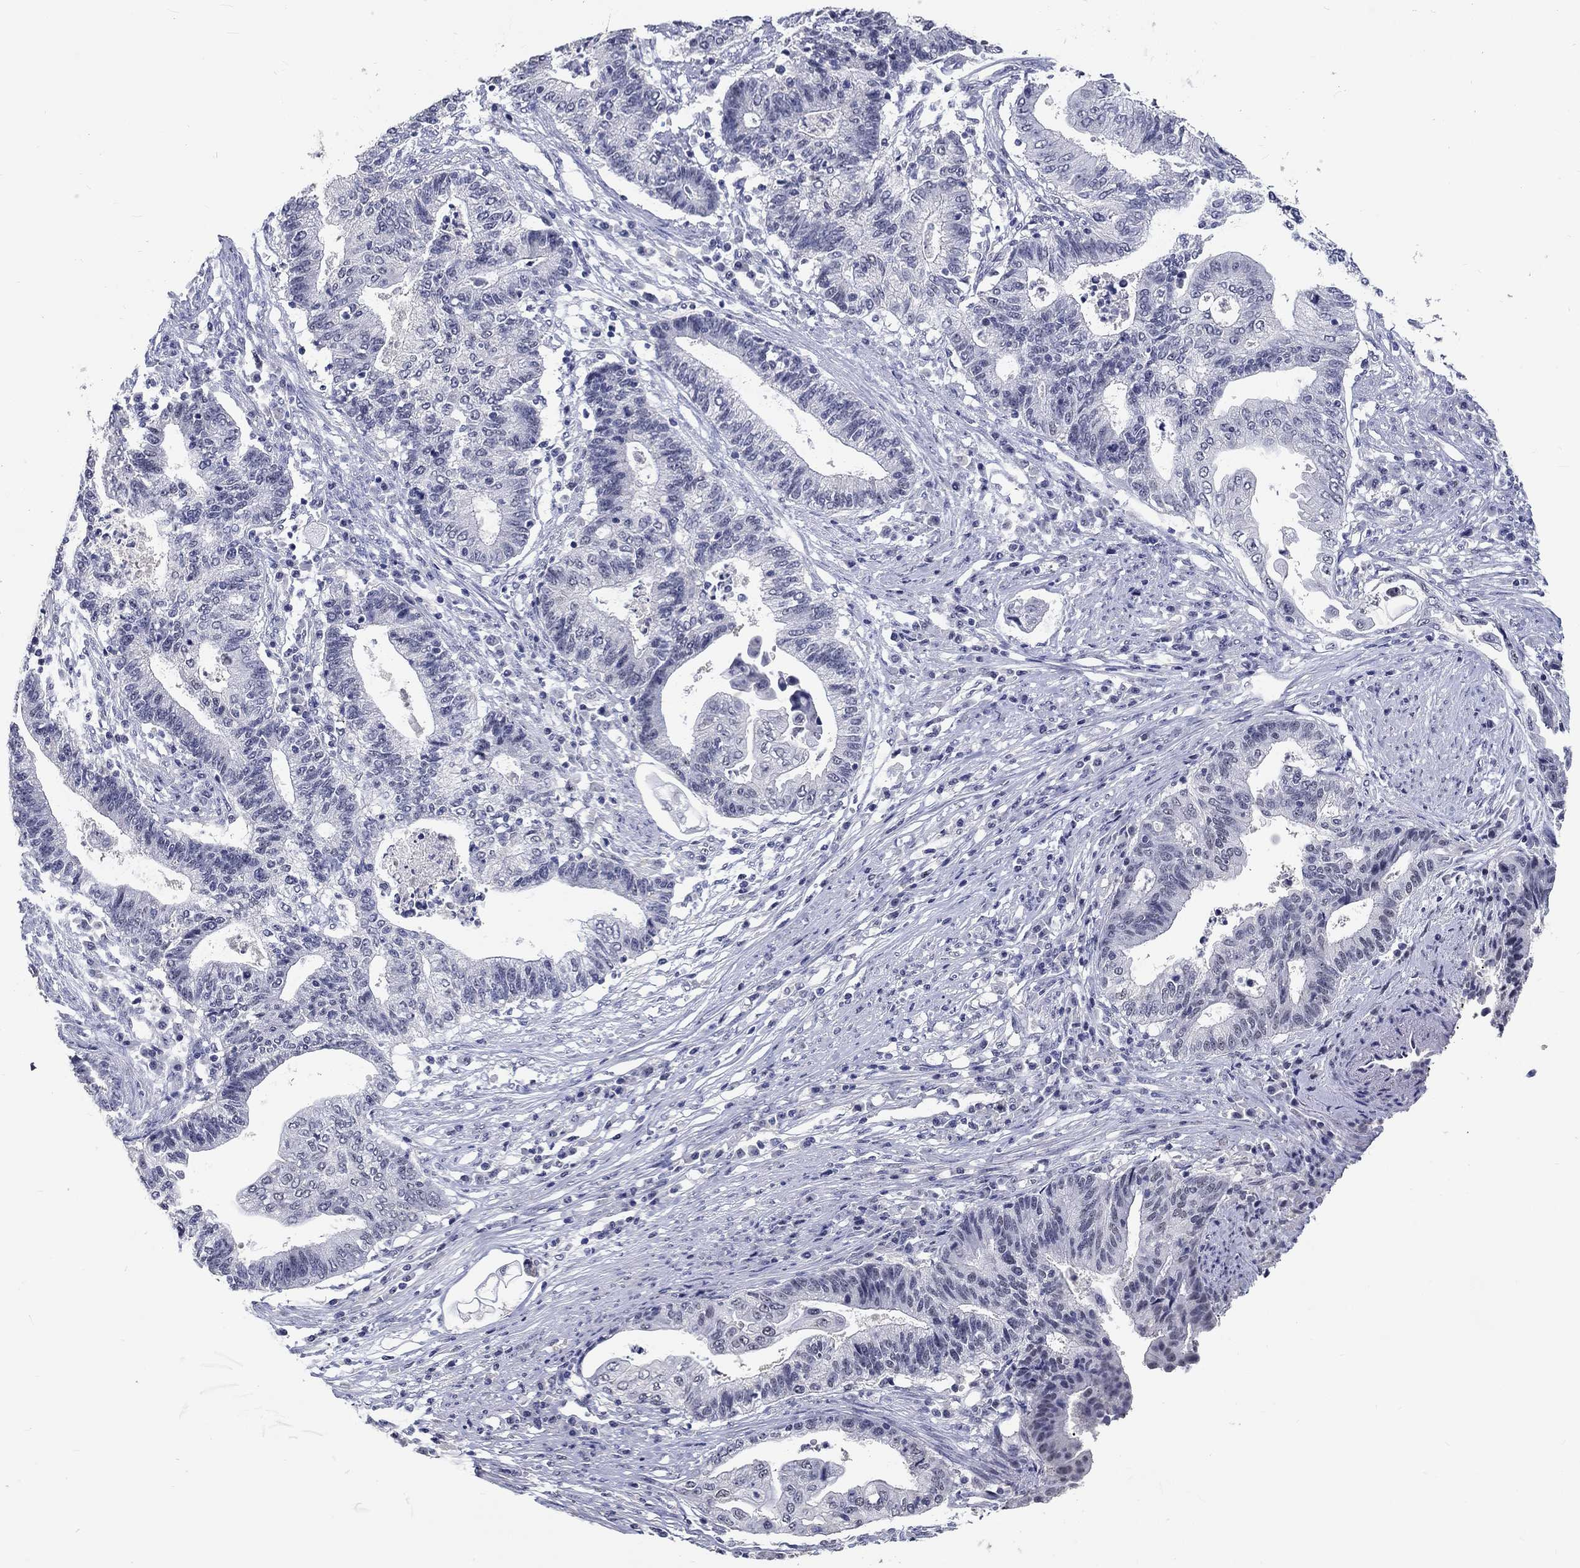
{"staining": {"intensity": "negative", "quantity": "none", "location": "none"}, "tissue": "endometrial cancer", "cell_type": "Tumor cells", "image_type": "cancer", "snomed": [{"axis": "morphology", "description": "Adenocarcinoma, NOS"}, {"axis": "topography", "description": "Uterus"}, {"axis": "topography", "description": "Endometrium"}], "caption": "This micrograph is of endometrial cancer stained with immunohistochemistry to label a protein in brown with the nuclei are counter-stained blue. There is no expression in tumor cells. (DAB (3,3'-diaminobenzidine) IHC visualized using brightfield microscopy, high magnification).", "gene": "GRIN1", "patient": {"sex": "female", "age": 54}}